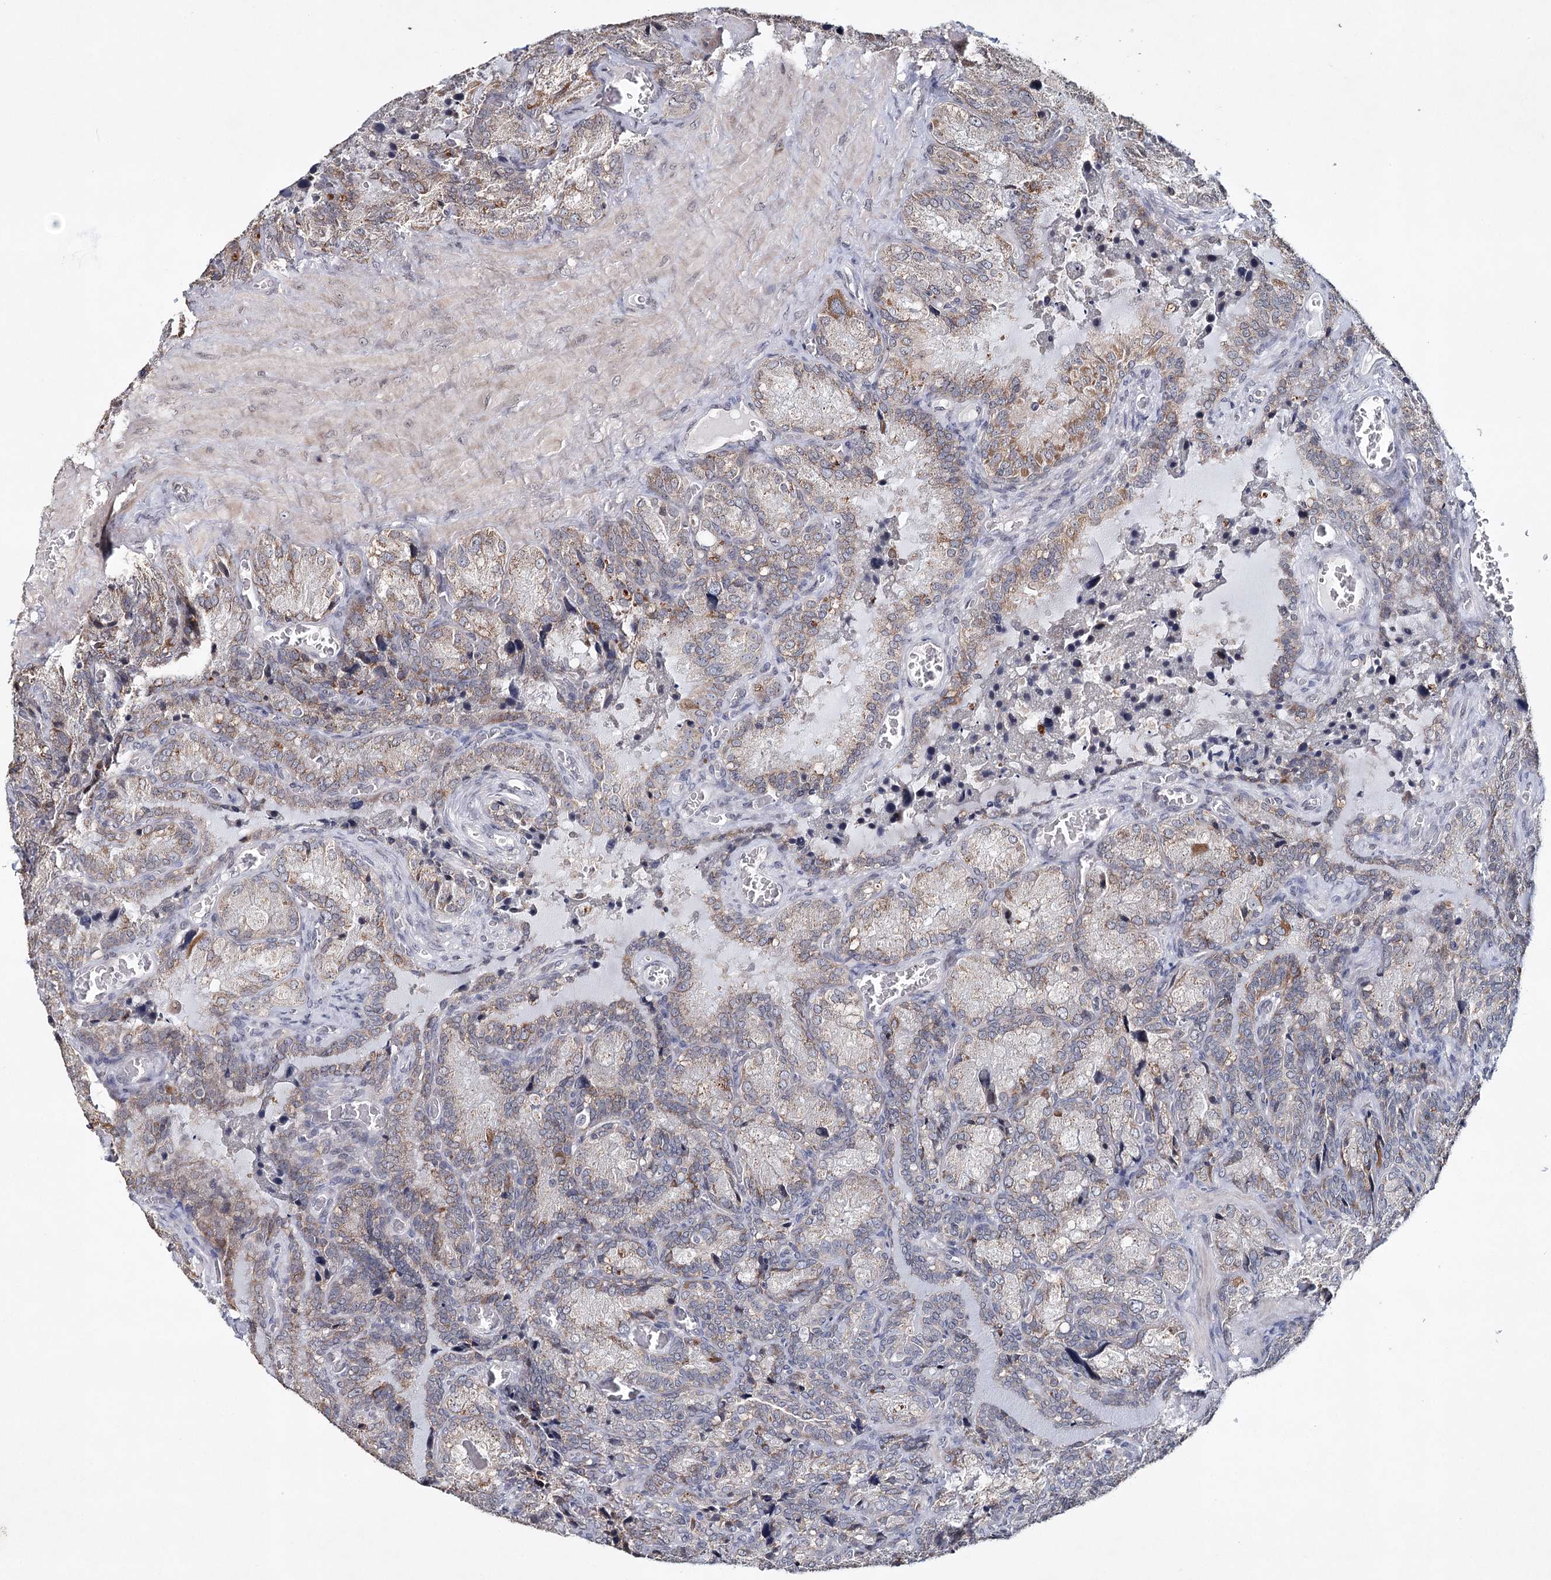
{"staining": {"intensity": "moderate", "quantity": "25%-75%", "location": "cytoplasmic/membranous"}, "tissue": "seminal vesicle", "cell_type": "Glandular cells", "image_type": "normal", "snomed": [{"axis": "morphology", "description": "Normal tissue, NOS"}, {"axis": "topography", "description": "Seminal veicle"}], "caption": "High-magnification brightfield microscopy of unremarkable seminal vesicle stained with DAB (brown) and counterstained with hematoxylin (blue). glandular cells exhibit moderate cytoplasmic/membranous expression is appreciated in about25%-75% of cells. (DAB IHC, brown staining for protein, blue staining for nuclei).", "gene": "ICOS", "patient": {"sex": "male", "age": 62}}